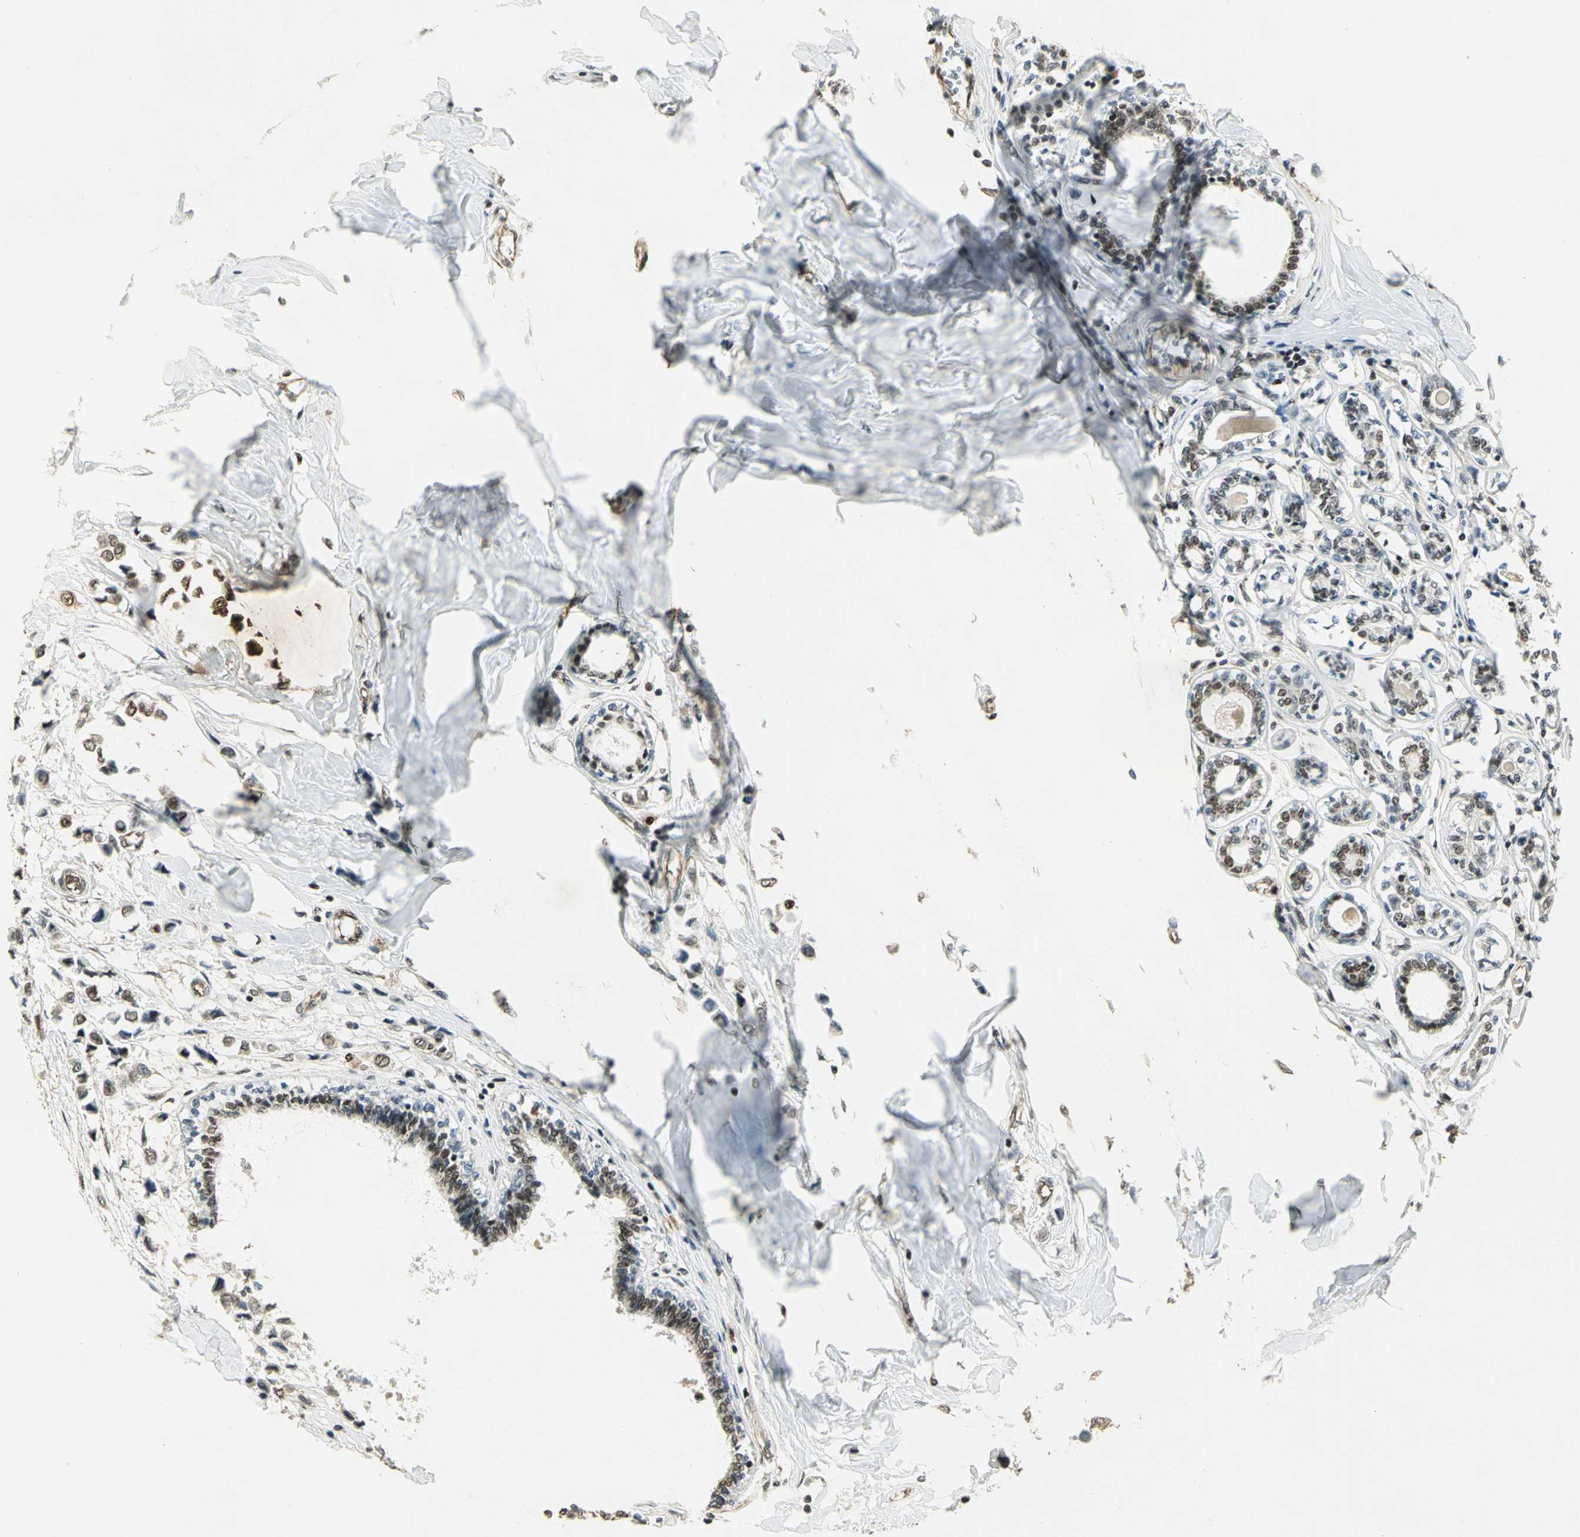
{"staining": {"intensity": "moderate", "quantity": ">75%", "location": "cytoplasmic/membranous,nuclear"}, "tissue": "breast cancer", "cell_type": "Tumor cells", "image_type": "cancer", "snomed": [{"axis": "morphology", "description": "Lobular carcinoma"}, {"axis": "topography", "description": "Breast"}], "caption": "Immunohistochemical staining of breast cancer (lobular carcinoma) exhibits moderate cytoplasmic/membranous and nuclear protein staining in about >75% of tumor cells.", "gene": "ELF1", "patient": {"sex": "female", "age": 51}}